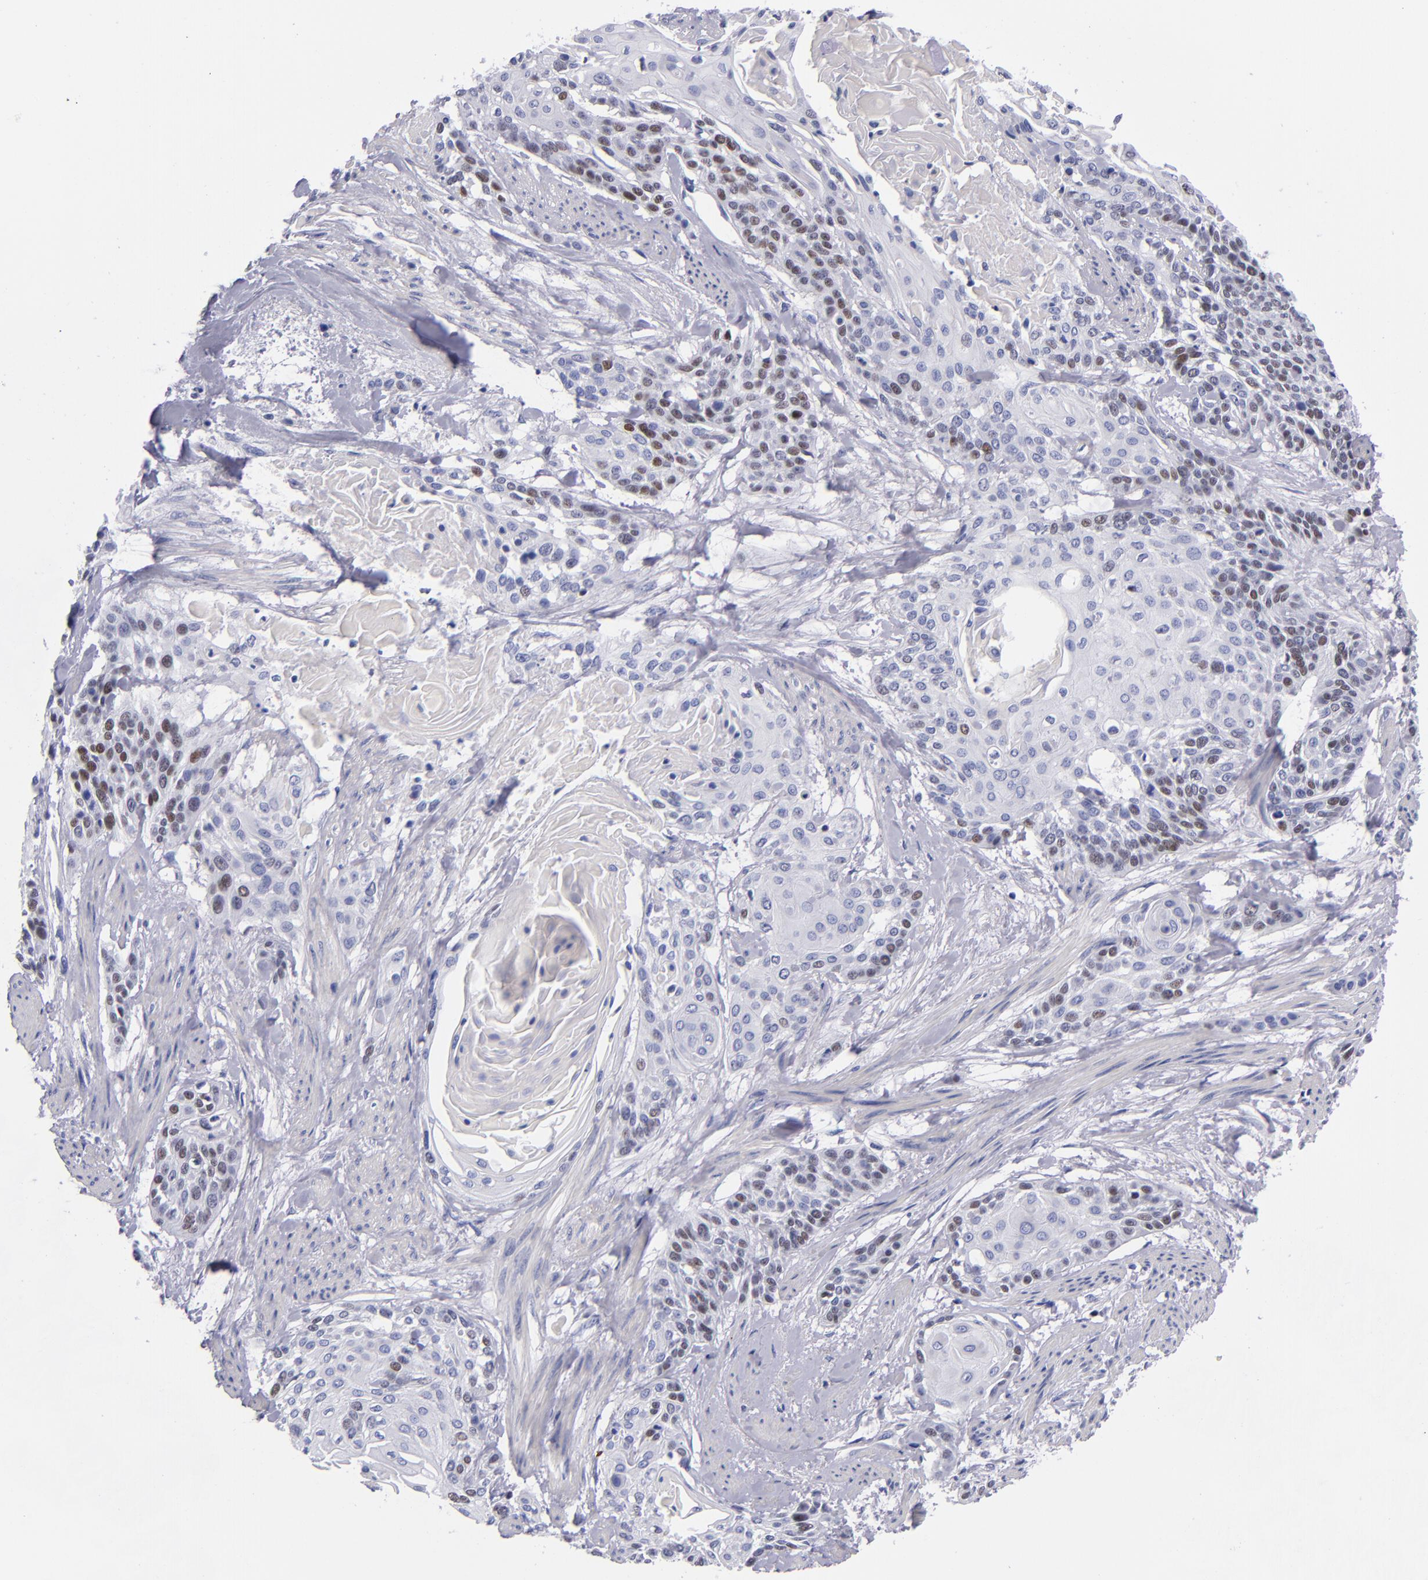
{"staining": {"intensity": "moderate", "quantity": "<25%", "location": "nuclear"}, "tissue": "cervical cancer", "cell_type": "Tumor cells", "image_type": "cancer", "snomed": [{"axis": "morphology", "description": "Squamous cell carcinoma, NOS"}, {"axis": "topography", "description": "Cervix"}], "caption": "Squamous cell carcinoma (cervical) stained with immunohistochemistry displays moderate nuclear expression in about <25% of tumor cells.", "gene": "MCM7", "patient": {"sex": "female", "age": 57}}